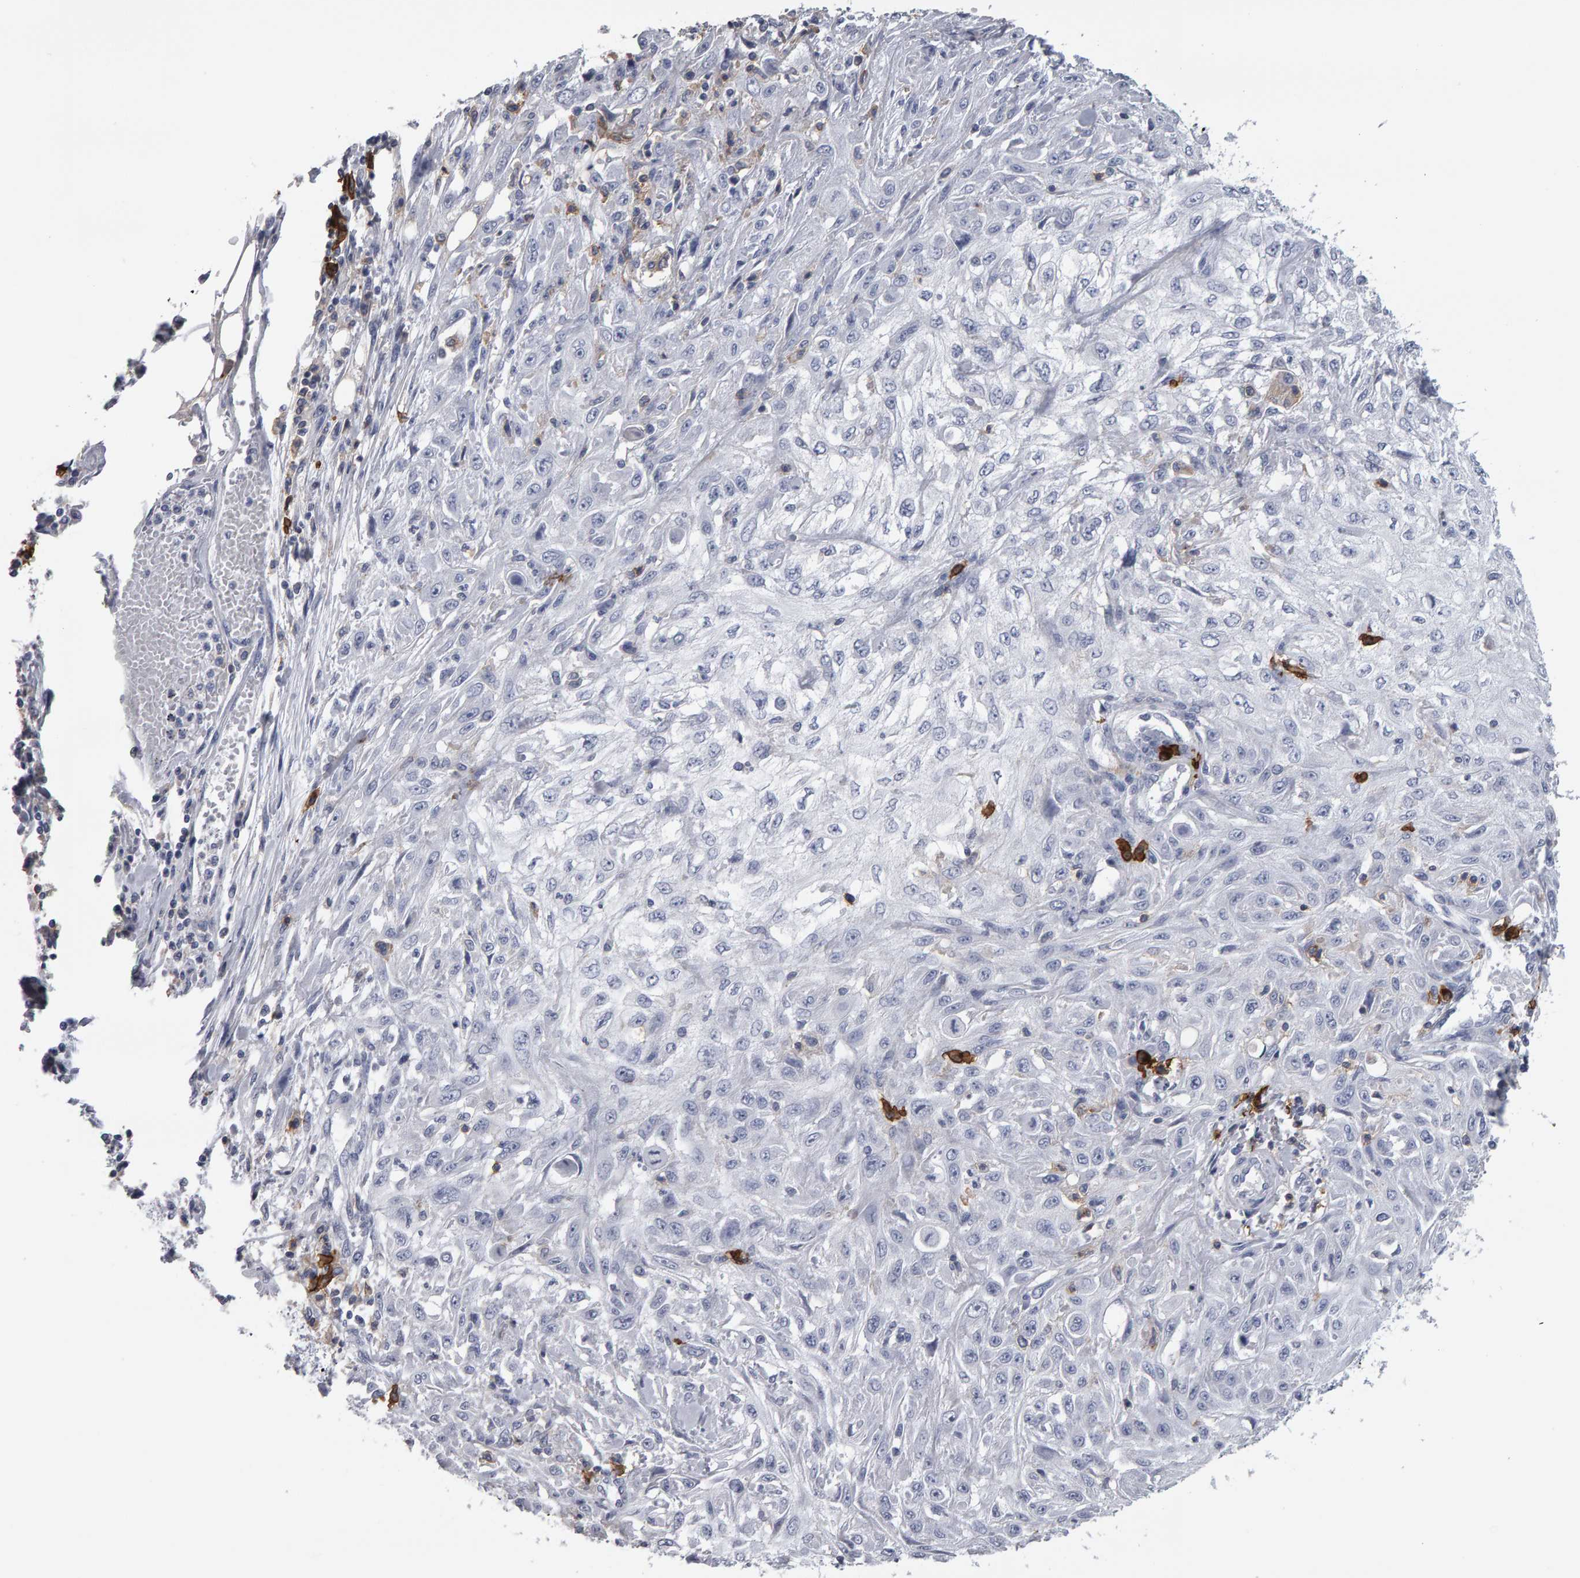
{"staining": {"intensity": "negative", "quantity": "none", "location": "none"}, "tissue": "skin cancer", "cell_type": "Tumor cells", "image_type": "cancer", "snomed": [{"axis": "morphology", "description": "Squamous cell carcinoma, NOS"}, {"axis": "morphology", "description": "Squamous cell carcinoma, metastatic, NOS"}, {"axis": "topography", "description": "Skin"}, {"axis": "topography", "description": "Lymph node"}], "caption": "IHC of skin cancer displays no expression in tumor cells.", "gene": "CD38", "patient": {"sex": "male", "age": 75}}